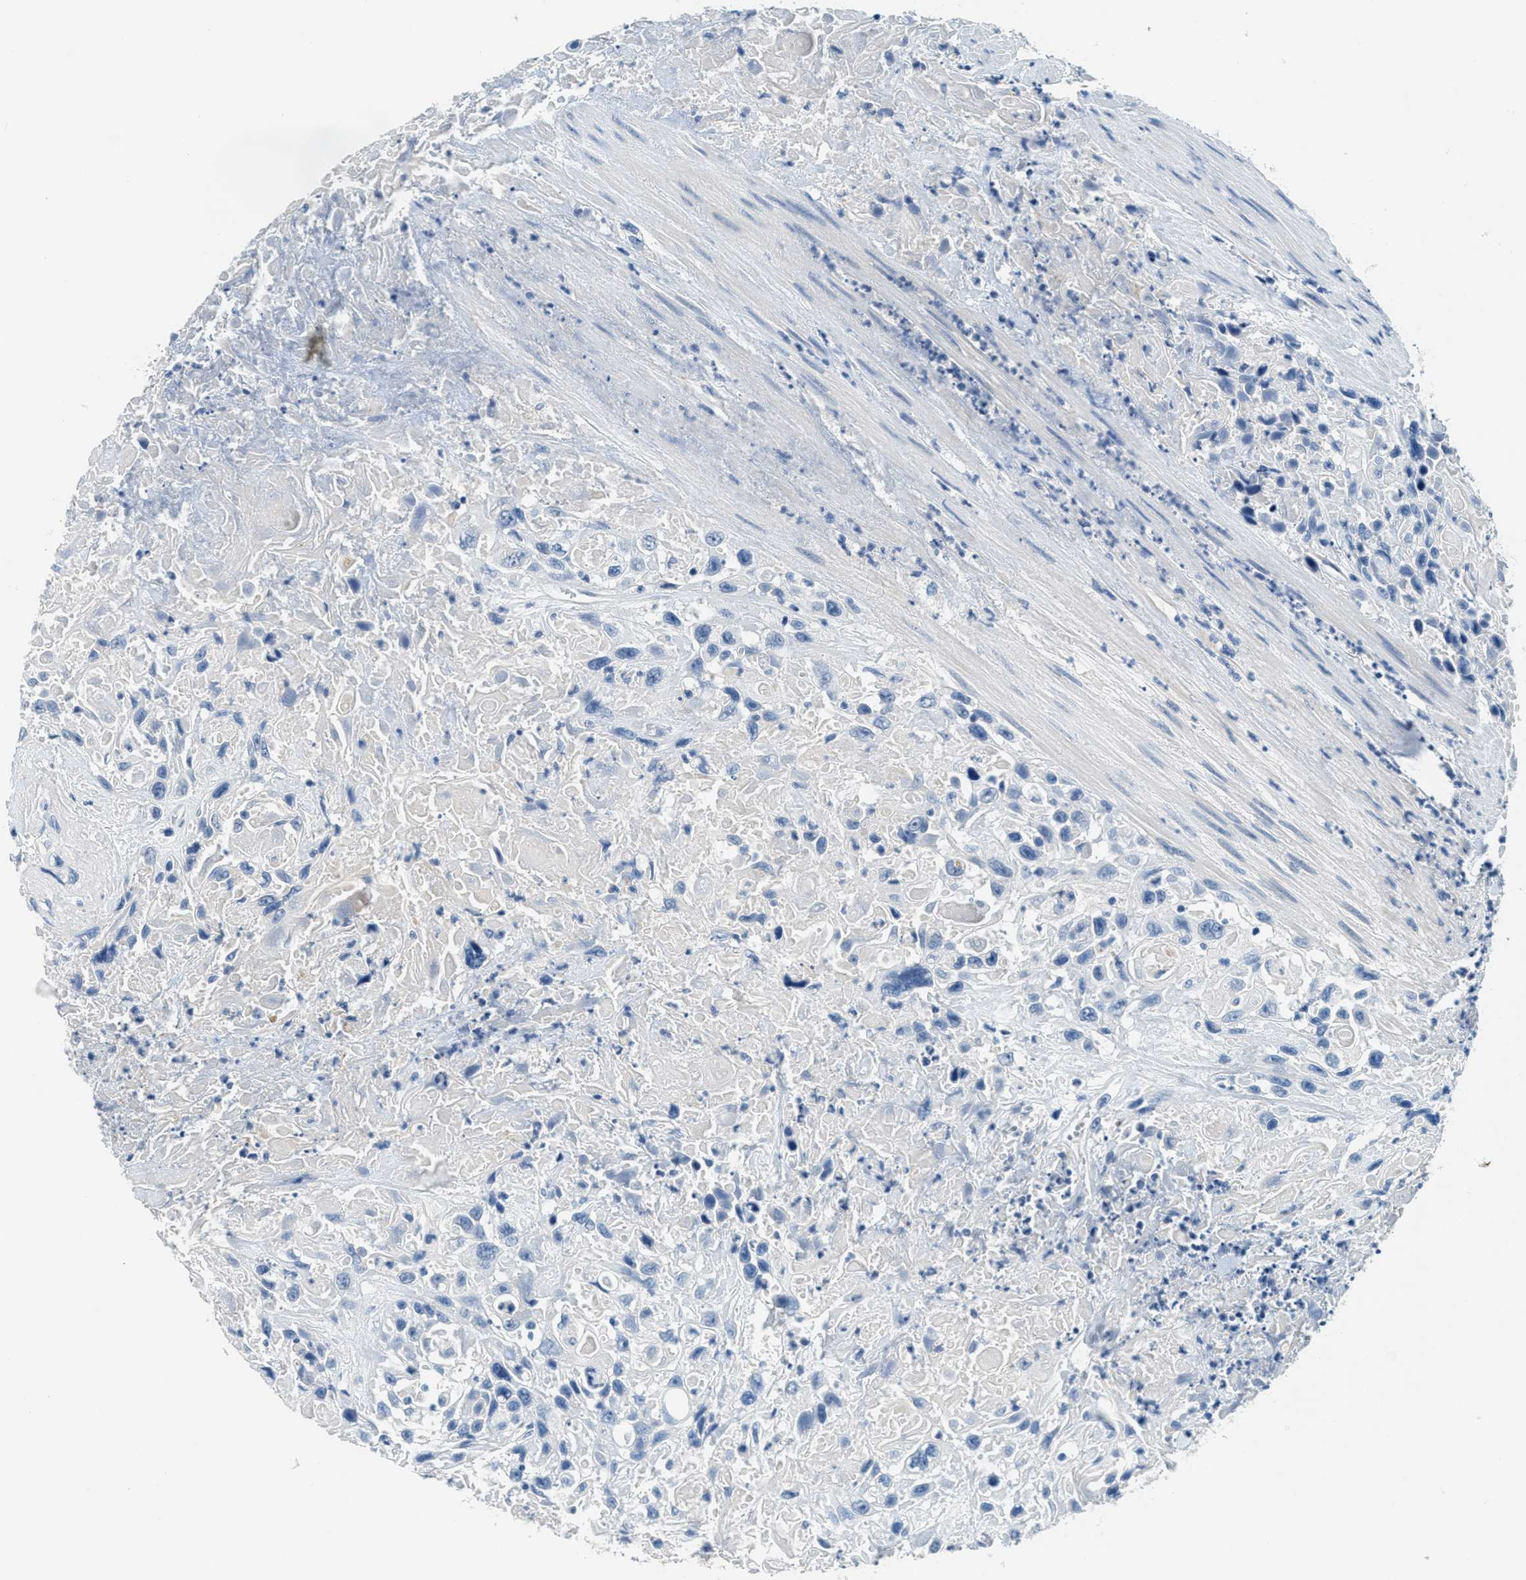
{"staining": {"intensity": "negative", "quantity": "none", "location": "none"}, "tissue": "urothelial cancer", "cell_type": "Tumor cells", "image_type": "cancer", "snomed": [{"axis": "morphology", "description": "Urothelial carcinoma, High grade"}, {"axis": "topography", "description": "Urinary bladder"}], "caption": "Urothelial cancer stained for a protein using immunohistochemistry (IHC) reveals no positivity tumor cells.", "gene": "A2M", "patient": {"sex": "female", "age": 84}}